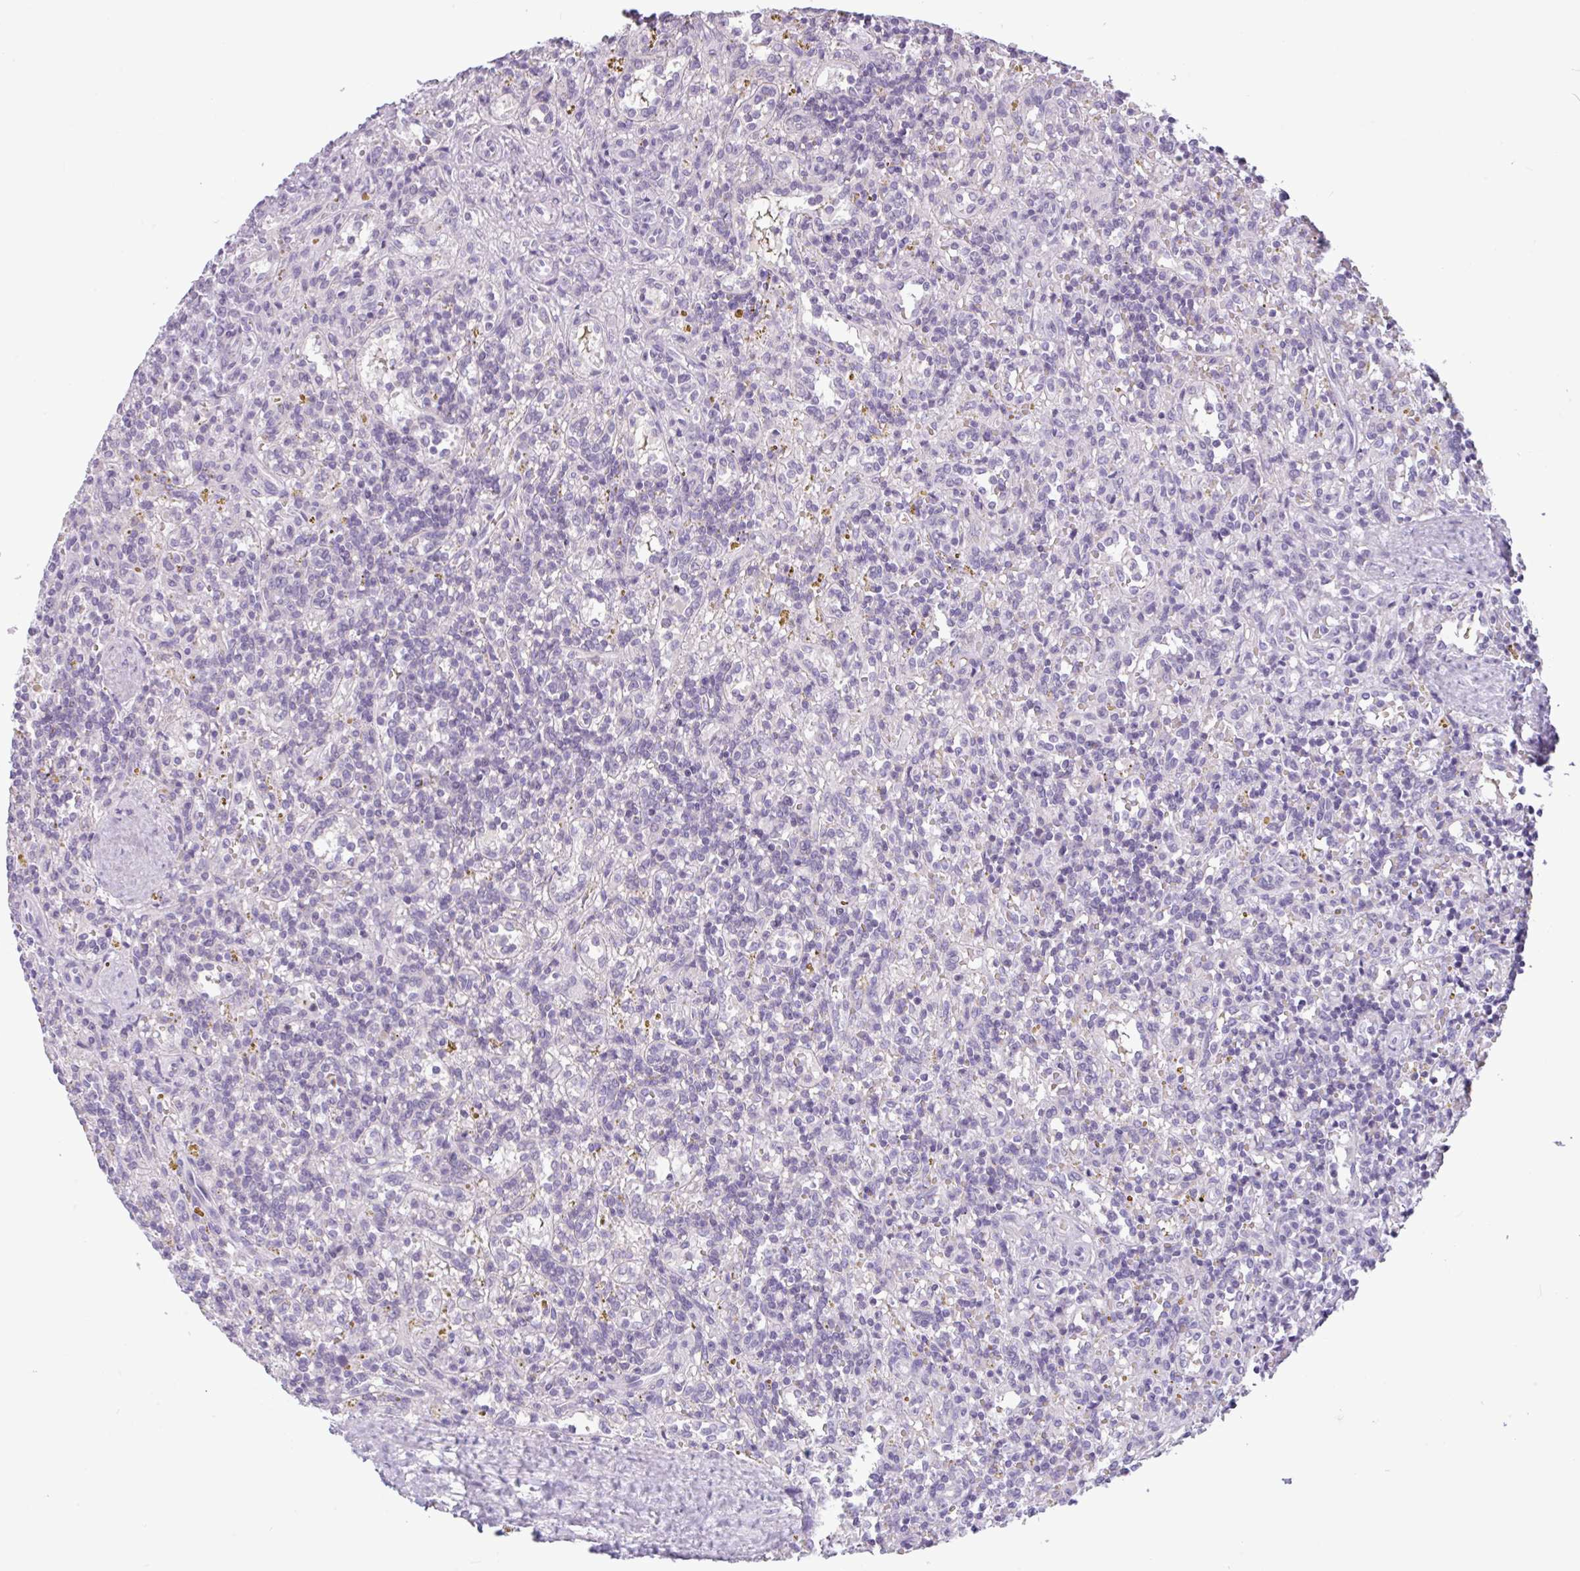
{"staining": {"intensity": "negative", "quantity": "none", "location": "none"}, "tissue": "lymphoma", "cell_type": "Tumor cells", "image_type": "cancer", "snomed": [{"axis": "morphology", "description": "Malignant lymphoma, non-Hodgkin's type, Low grade"}, {"axis": "topography", "description": "Spleen"}], "caption": "Low-grade malignant lymphoma, non-Hodgkin's type was stained to show a protein in brown. There is no significant staining in tumor cells.", "gene": "CTSE", "patient": {"sex": "male", "age": 67}}